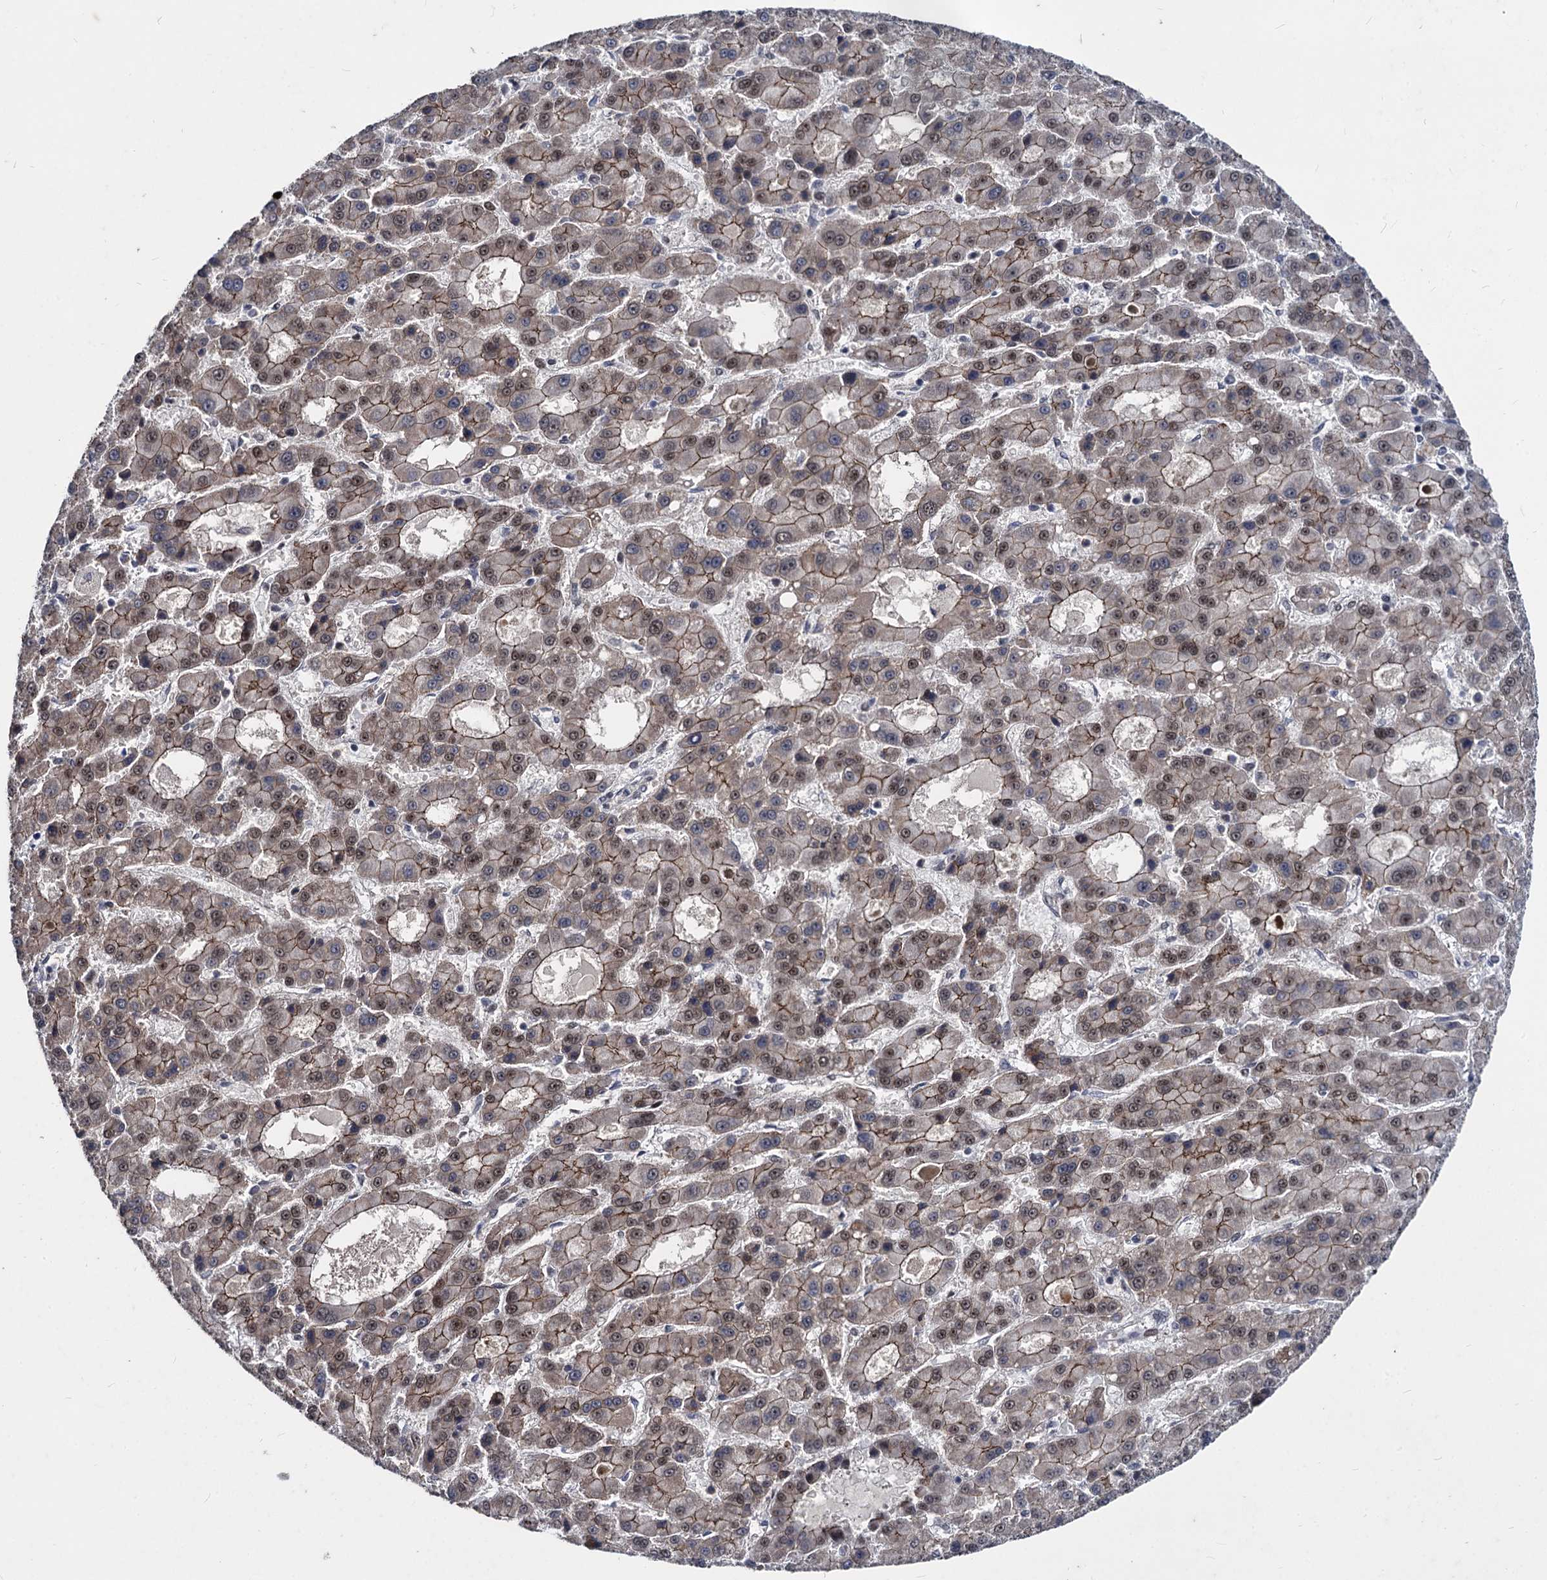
{"staining": {"intensity": "moderate", "quantity": ">75%", "location": "cytoplasmic/membranous,nuclear"}, "tissue": "liver cancer", "cell_type": "Tumor cells", "image_type": "cancer", "snomed": [{"axis": "morphology", "description": "Carcinoma, Hepatocellular, NOS"}, {"axis": "topography", "description": "Liver"}], "caption": "This image displays immunohistochemistry staining of human liver cancer, with medium moderate cytoplasmic/membranous and nuclear expression in approximately >75% of tumor cells.", "gene": "GALNT11", "patient": {"sex": "male", "age": 70}}